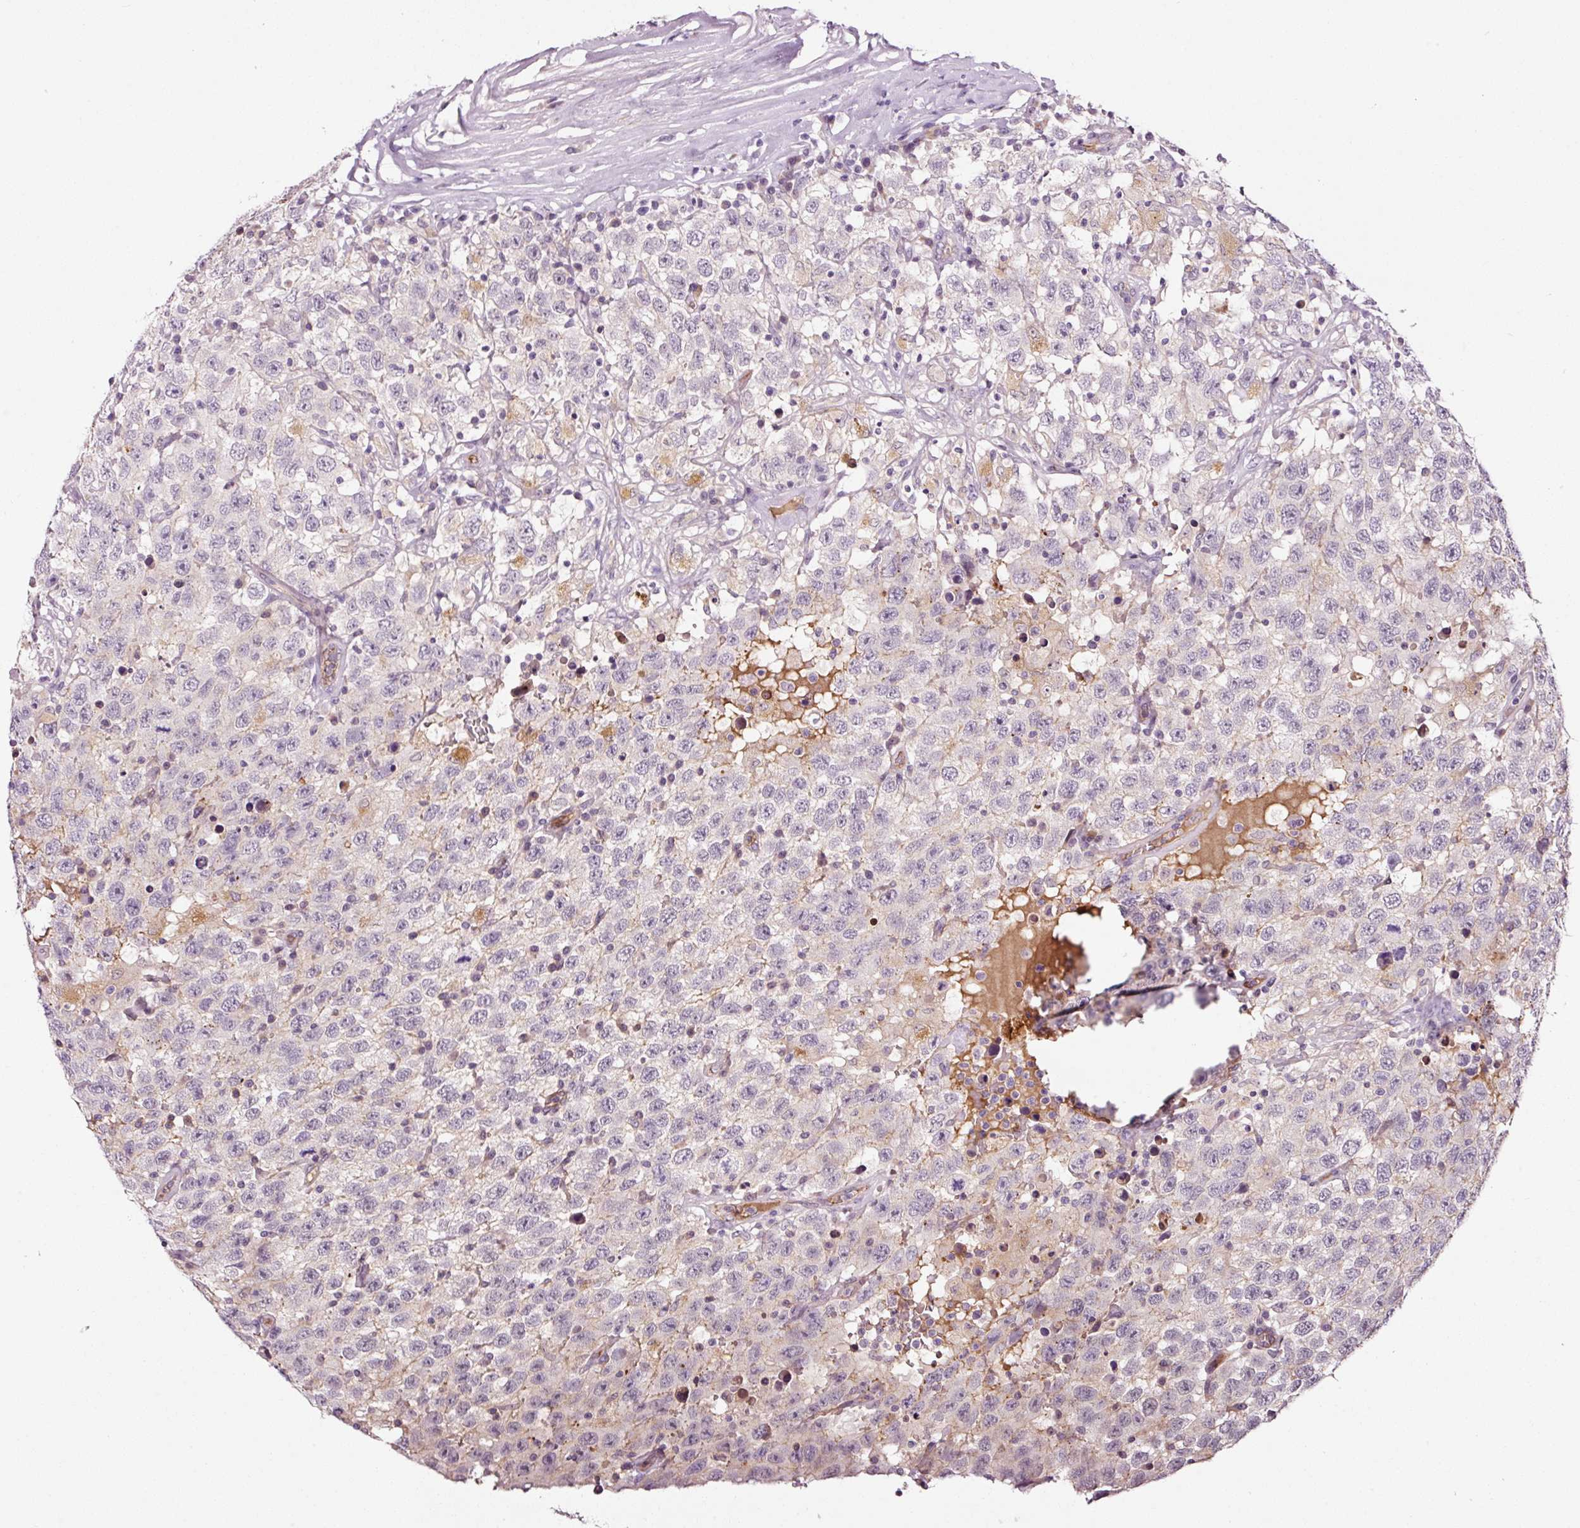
{"staining": {"intensity": "negative", "quantity": "none", "location": "none"}, "tissue": "testis cancer", "cell_type": "Tumor cells", "image_type": "cancer", "snomed": [{"axis": "morphology", "description": "Seminoma, NOS"}, {"axis": "topography", "description": "Testis"}], "caption": "IHC of human seminoma (testis) displays no positivity in tumor cells.", "gene": "ABCB4", "patient": {"sex": "male", "age": 41}}